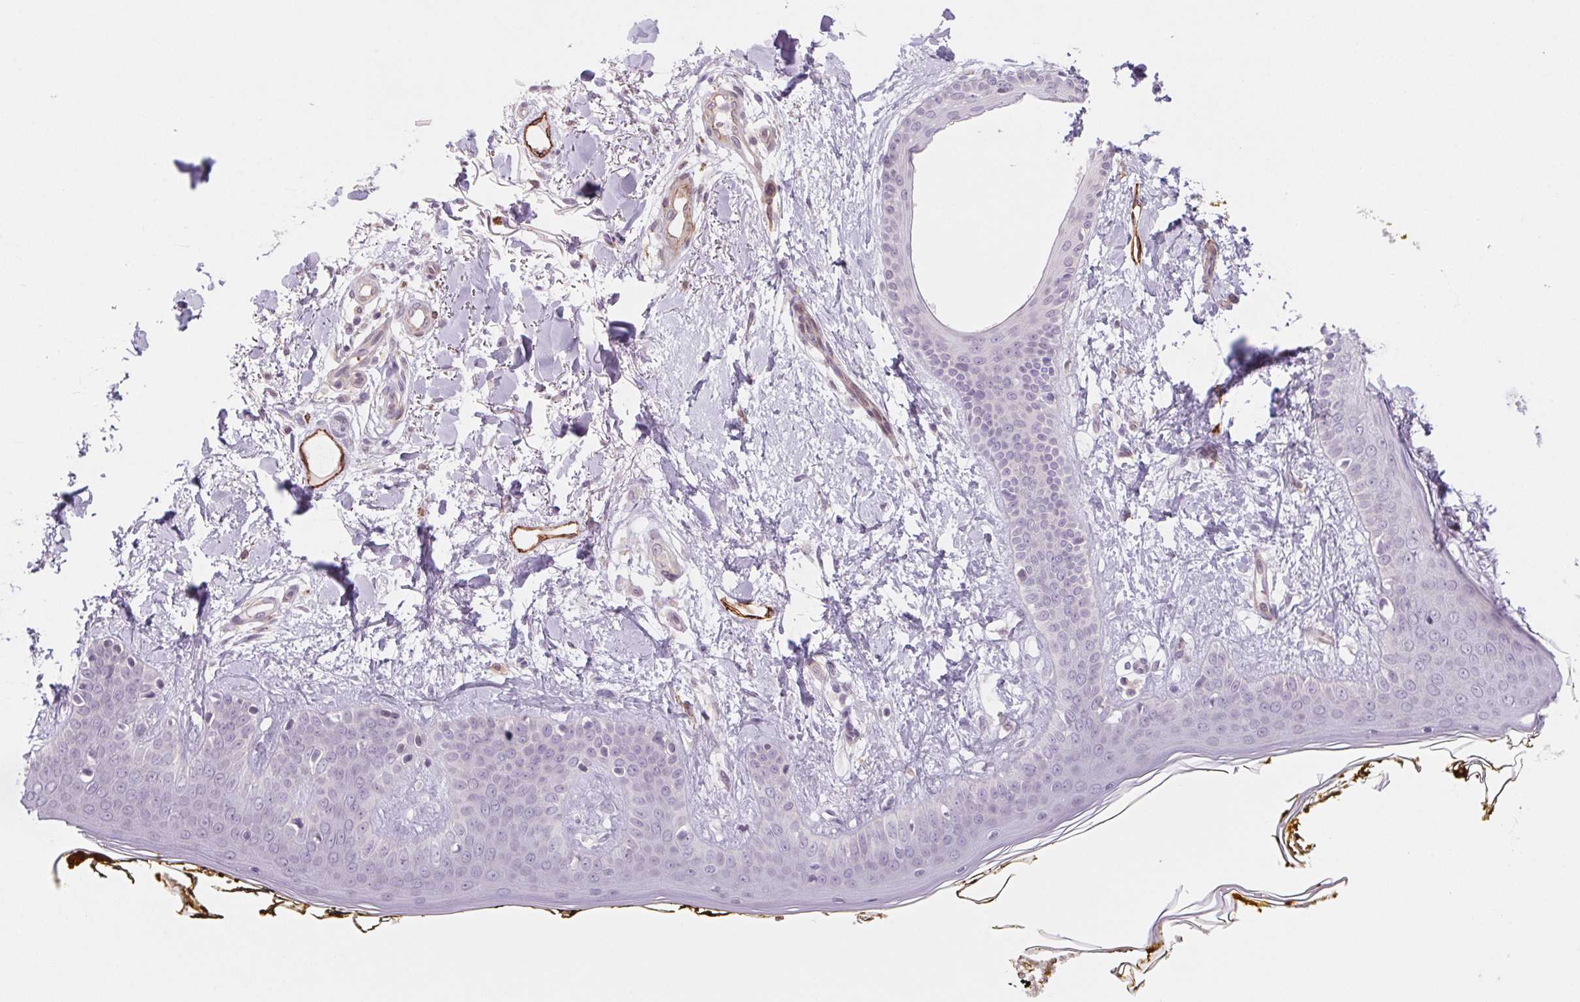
{"staining": {"intensity": "negative", "quantity": "none", "location": "none"}, "tissue": "skin", "cell_type": "Fibroblasts", "image_type": "normal", "snomed": [{"axis": "morphology", "description": "Normal tissue, NOS"}, {"axis": "topography", "description": "Skin"}], "caption": "This is an immunohistochemistry histopathology image of normal human skin. There is no positivity in fibroblasts.", "gene": "MS4A13", "patient": {"sex": "female", "age": 34}}